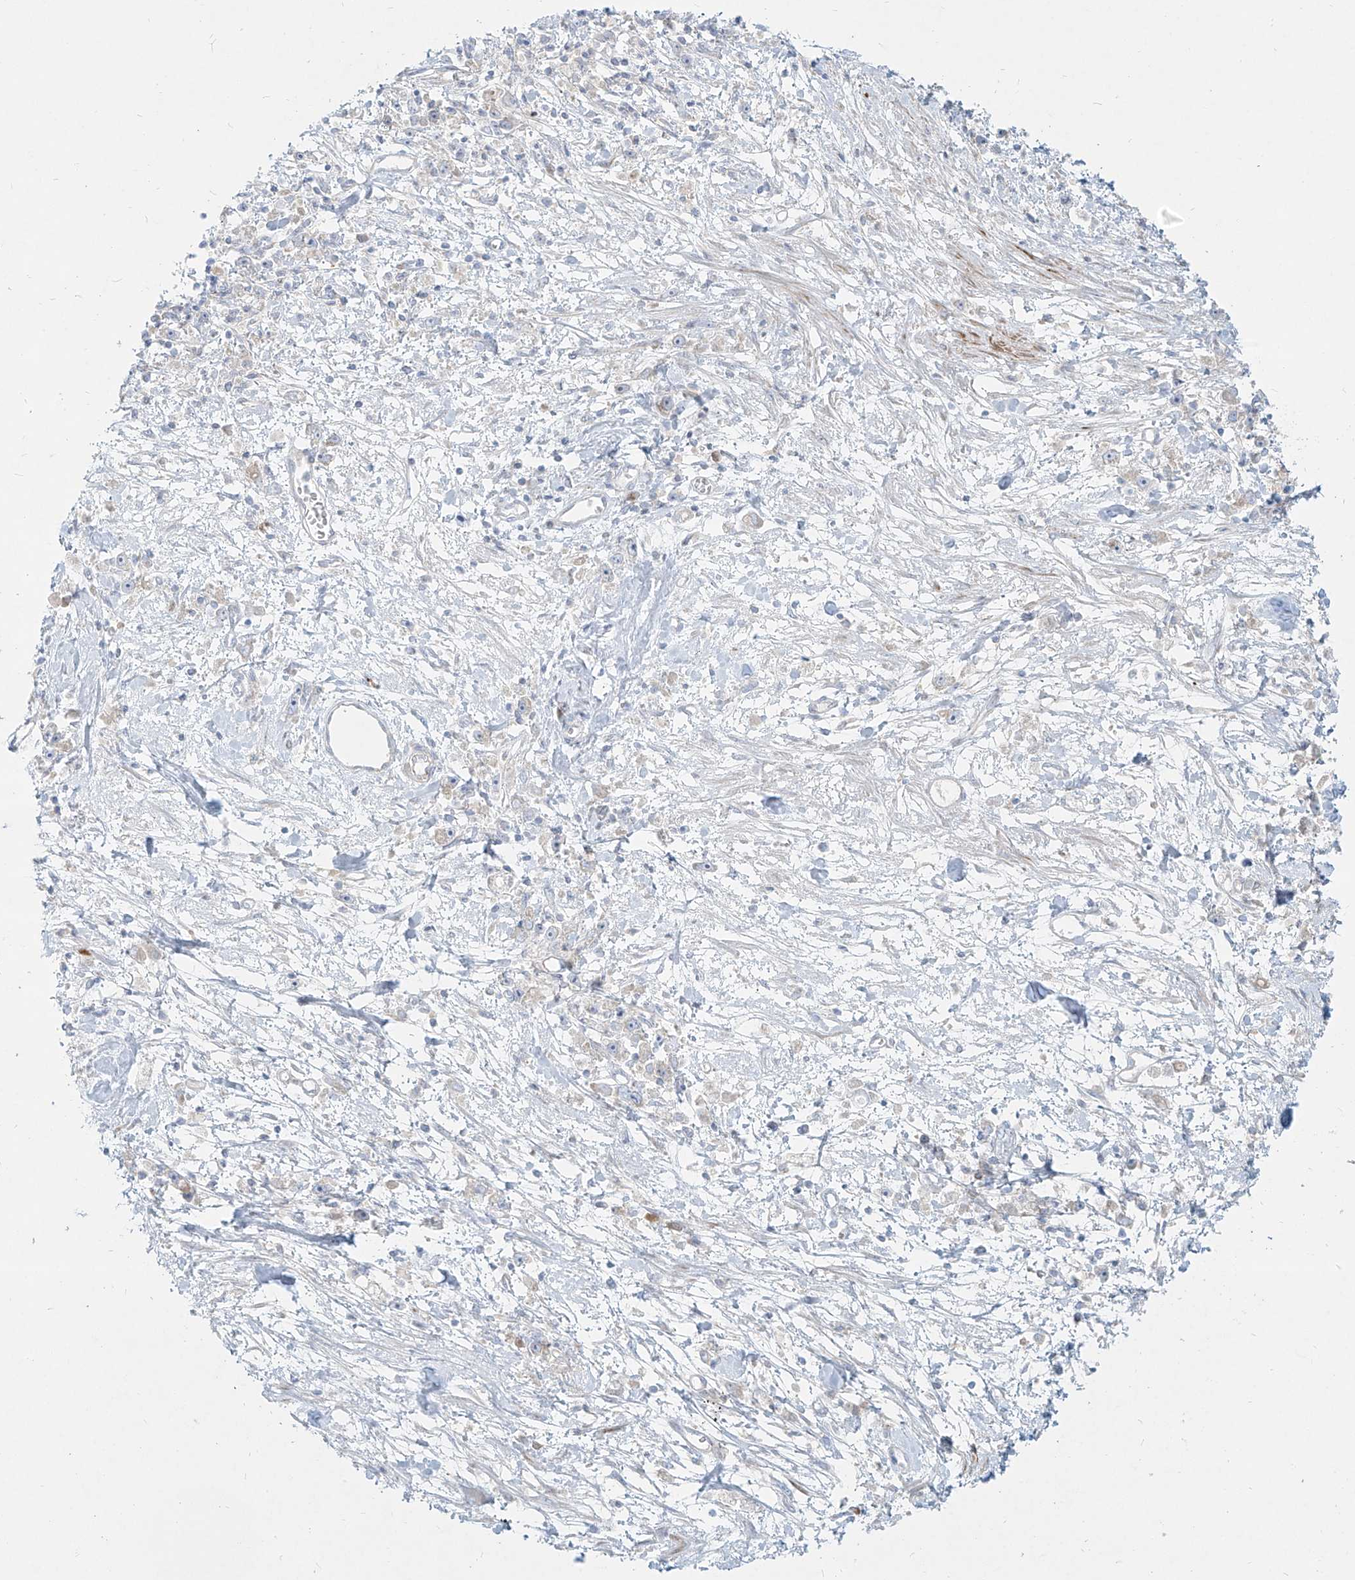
{"staining": {"intensity": "negative", "quantity": "none", "location": "none"}, "tissue": "stomach cancer", "cell_type": "Tumor cells", "image_type": "cancer", "snomed": [{"axis": "morphology", "description": "Adenocarcinoma, NOS"}, {"axis": "topography", "description": "Stomach"}], "caption": "Immunohistochemical staining of human stomach cancer (adenocarcinoma) exhibits no significant staining in tumor cells.", "gene": "MTX2", "patient": {"sex": "female", "age": 59}}